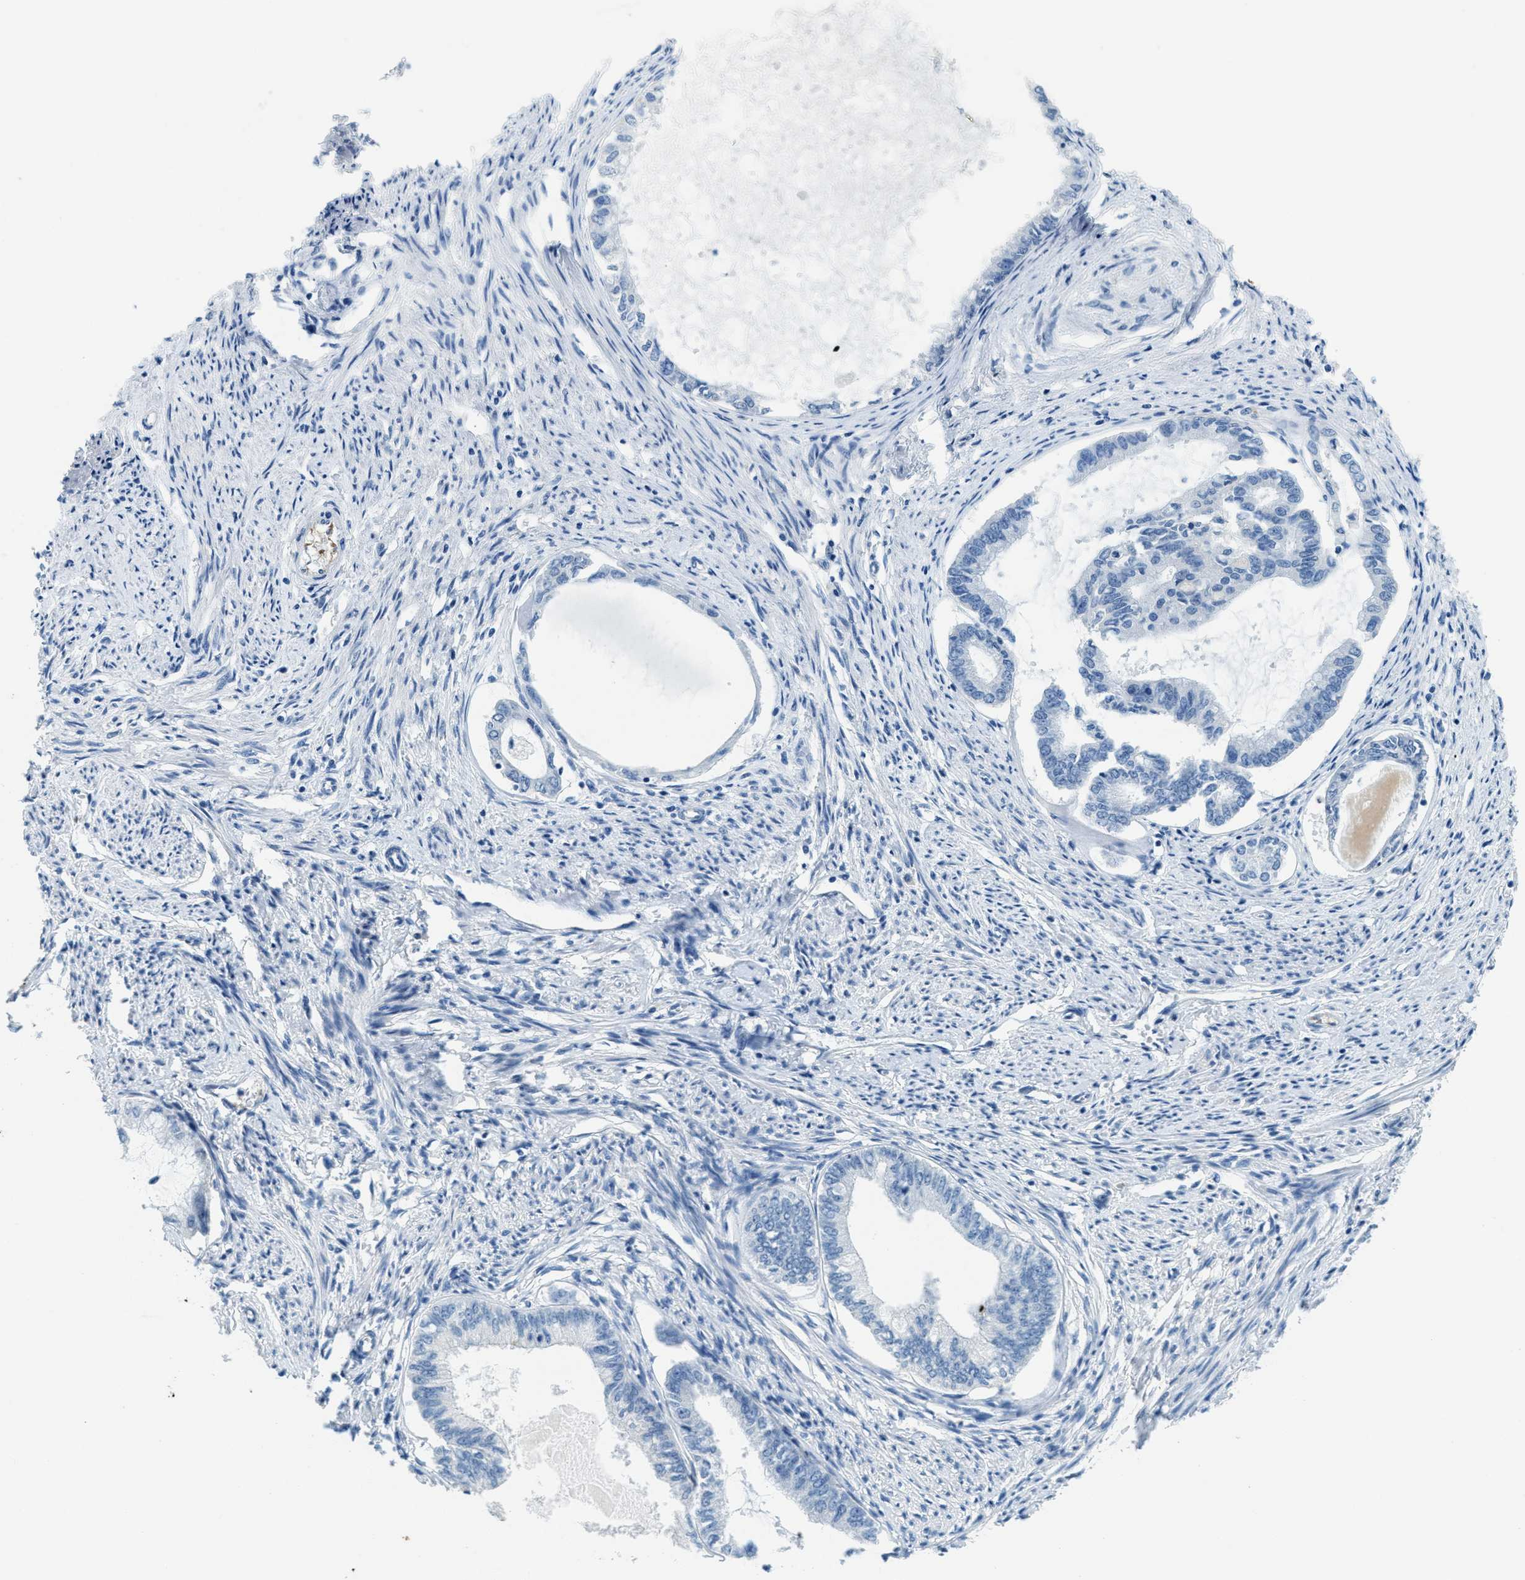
{"staining": {"intensity": "negative", "quantity": "none", "location": "none"}, "tissue": "endometrial cancer", "cell_type": "Tumor cells", "image_type": "cancer", "snomed": [{"axis": "morphology", "description": "Adenocarcinoma, NOS"}, {"axis": "topography", "description": "Endometrium"}], "caption": "Tumor cells show no significant staining in endometrial cancer (adenocarcinoma). The staining was performed using DAB (3,3'-diaminobenzidine) to visualize the protein expression in brown, while the nuclei were stained in blue with hematoxylin (Magnification: 20x).", "gene": "A2M", "patient": {"sex": "female", "age": 86}}